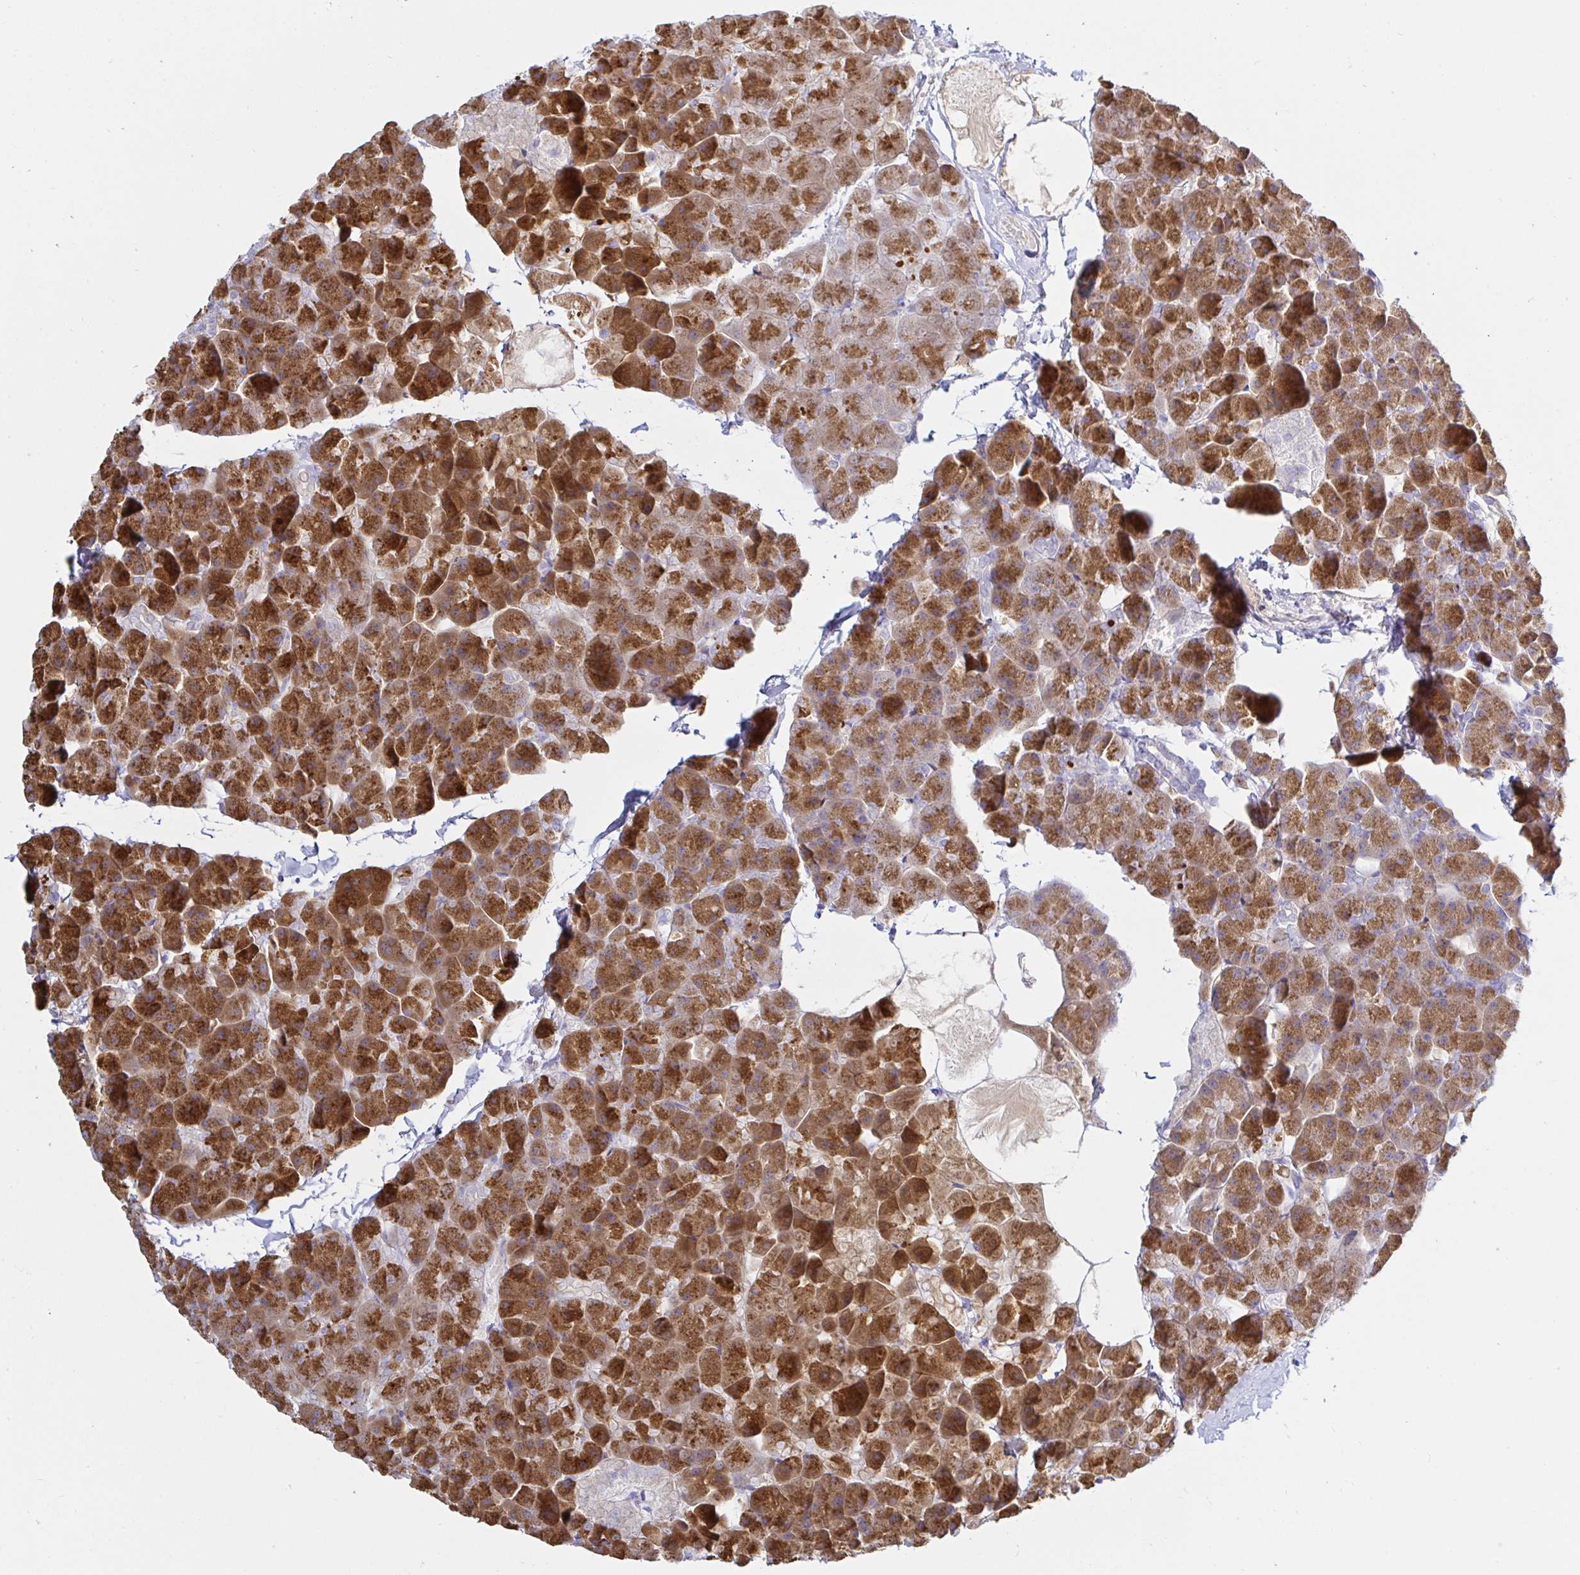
{"staining": {"intensity": "strong", "quantity": ">75%", "location": "cytoplasmic/membranous"}, "tissue": "pancreas", "cell_type": "Exocrine glandular cells", "image_type": "normal", "snomed": [{"axis": "morphology", "description": "Normal tissue, NOS"}, {"axis": "topography", "description": "Pancreas"}], "caption": "IHC micrograph of normal pancreas: pancreas stained using immunohistochemistry displays high levels of strong protein expression localized specifically in the cytoplasmic/membranous of exocrine glandular cells, appearing as a cytoplasmic/membranous brown color.", "gene": "ARL4D", "patient": {"sex": "male", "age": 35}}